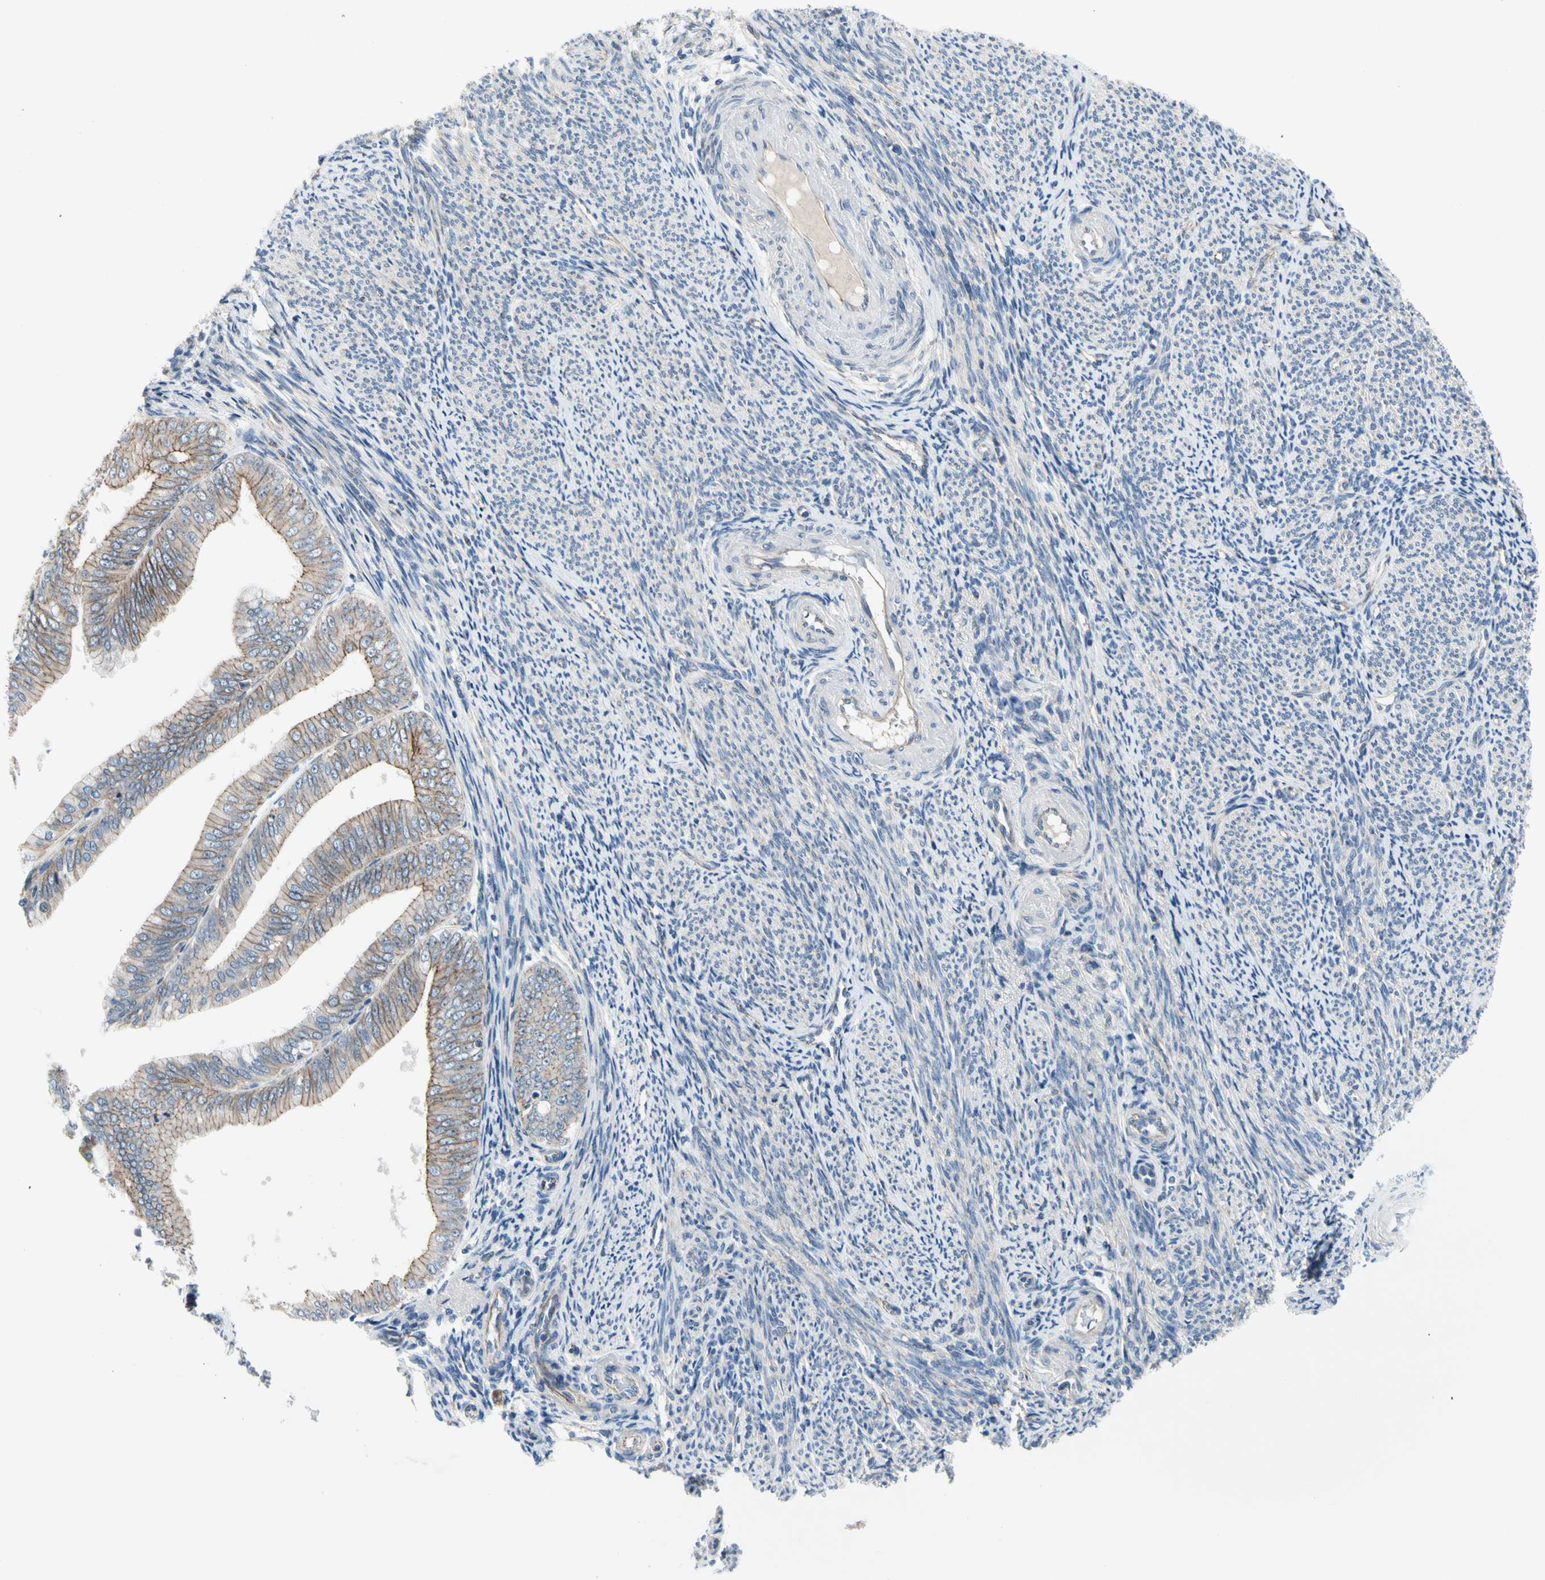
{"staining": {"intensity": "weak", "quantity": "25%-75%", "location": "cytoplasmic/membranous"}, "tissue": "endometrial cancer", "cell_type": "Tumor cells", "image_type": "cancer", "snomed": [{"axis": "morphology", "description": "Adenocarcinoma, NOS"}, {"axis": "topography", "description": "Endometrium"}], "caption": "The micrograph exhibits immunohistochemical staining of endometrial cancer (adenocarcinoma). There is weak cytoplasmic/membranous positivity is identified in approximately 25%-75% of tumor cells.", "gene": "LGR6", "patient": {"sex": "female", "age": 63}}